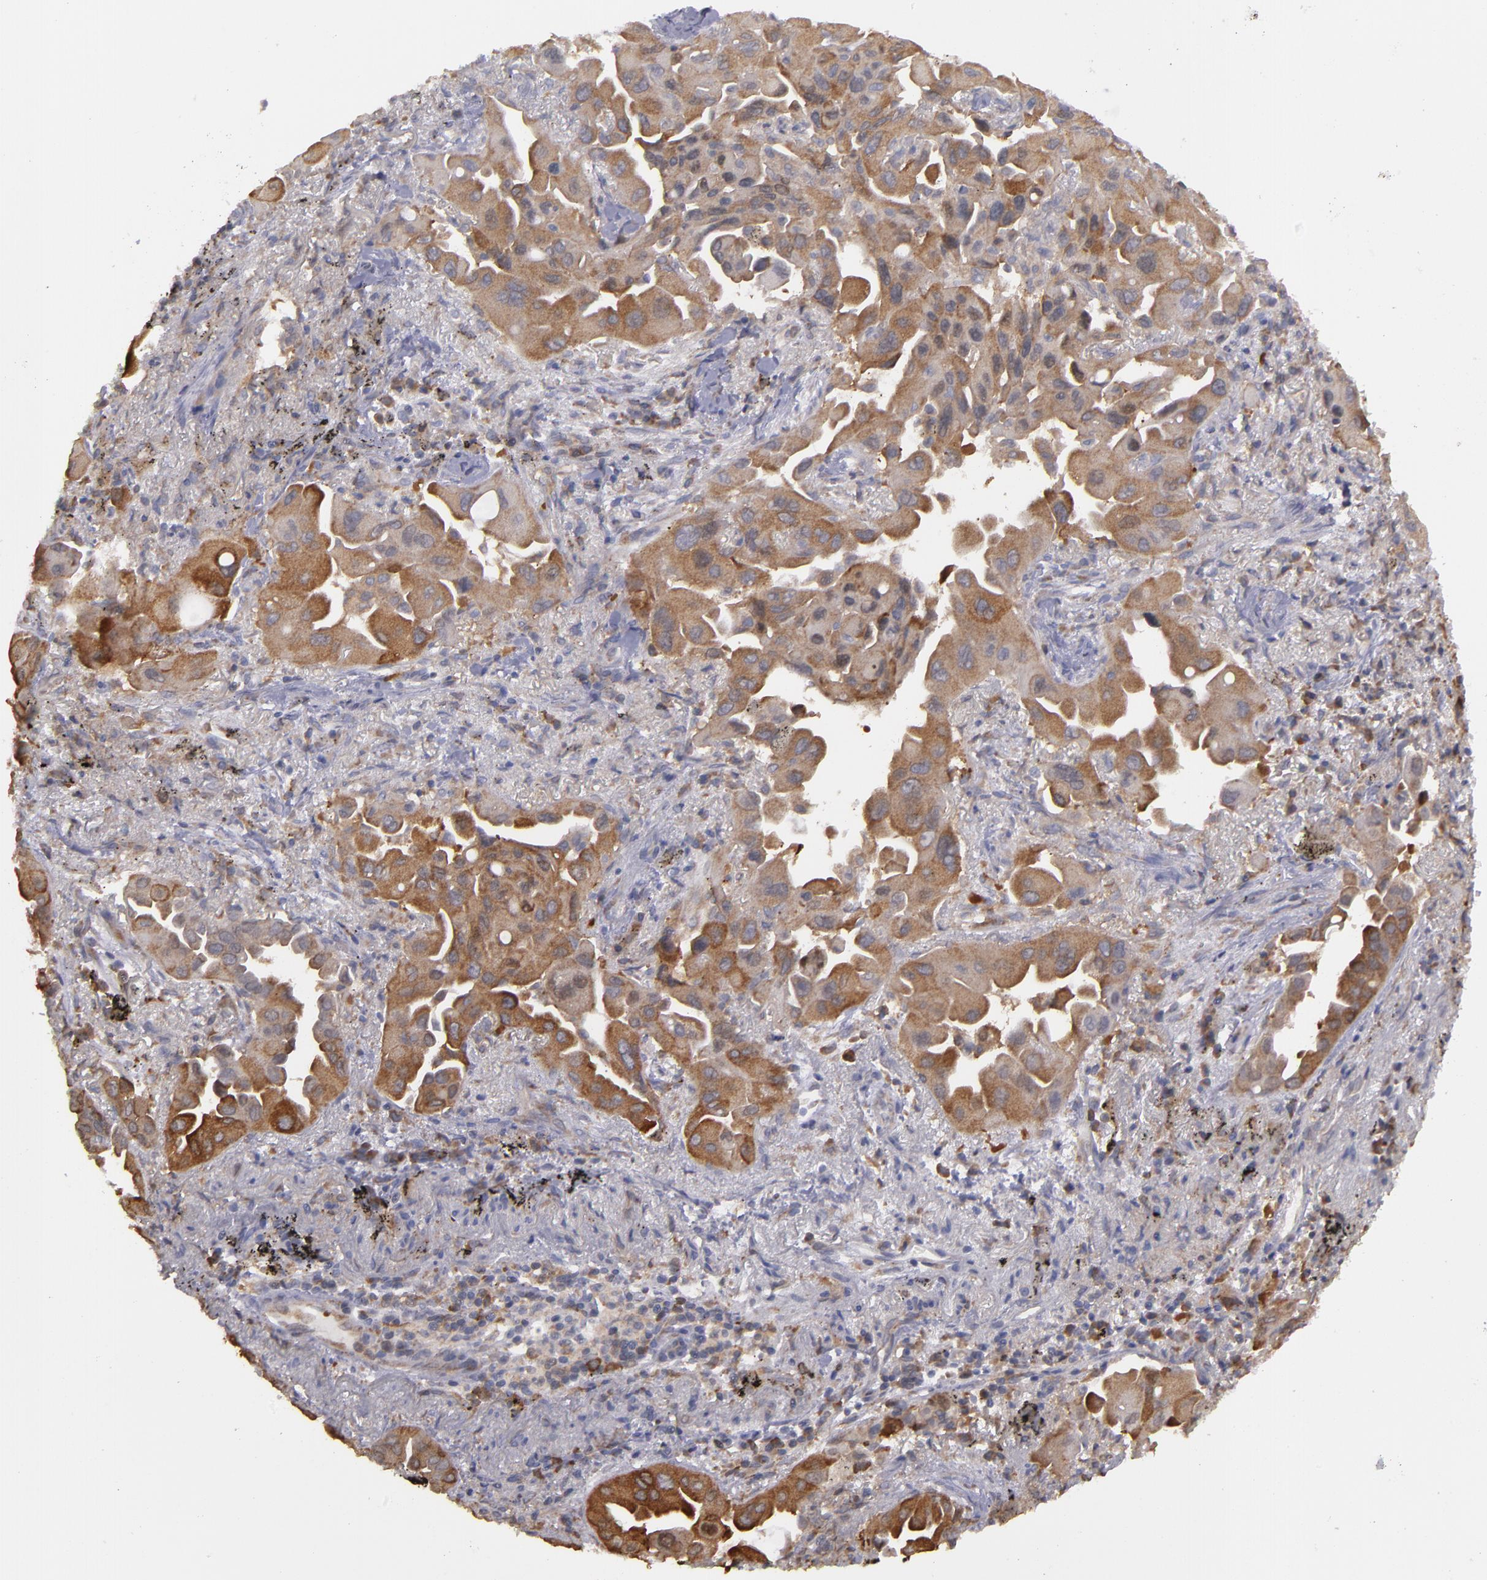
{"staining": {"intensity": "strong", "quantity": ">75%", "location": "cytoplasmic/membranous"}, "tissue": "lung cancer", "cell_type": "Tumor cells", "image_type": "cancer", "snomed": [{"axis": "morphology", "description": "Adenocarcinoma, NOS"}, {"axis": "topography", "description": "Lung"}], "caption": "Human lung adenocarcinoma stained with a brown dye demonstrates strong cytoplasmic/membranous positive expression in approximately >75% of tumor cells.", "gene": "MTHFD1", "patient": {"sex": "male", "age": 68}}